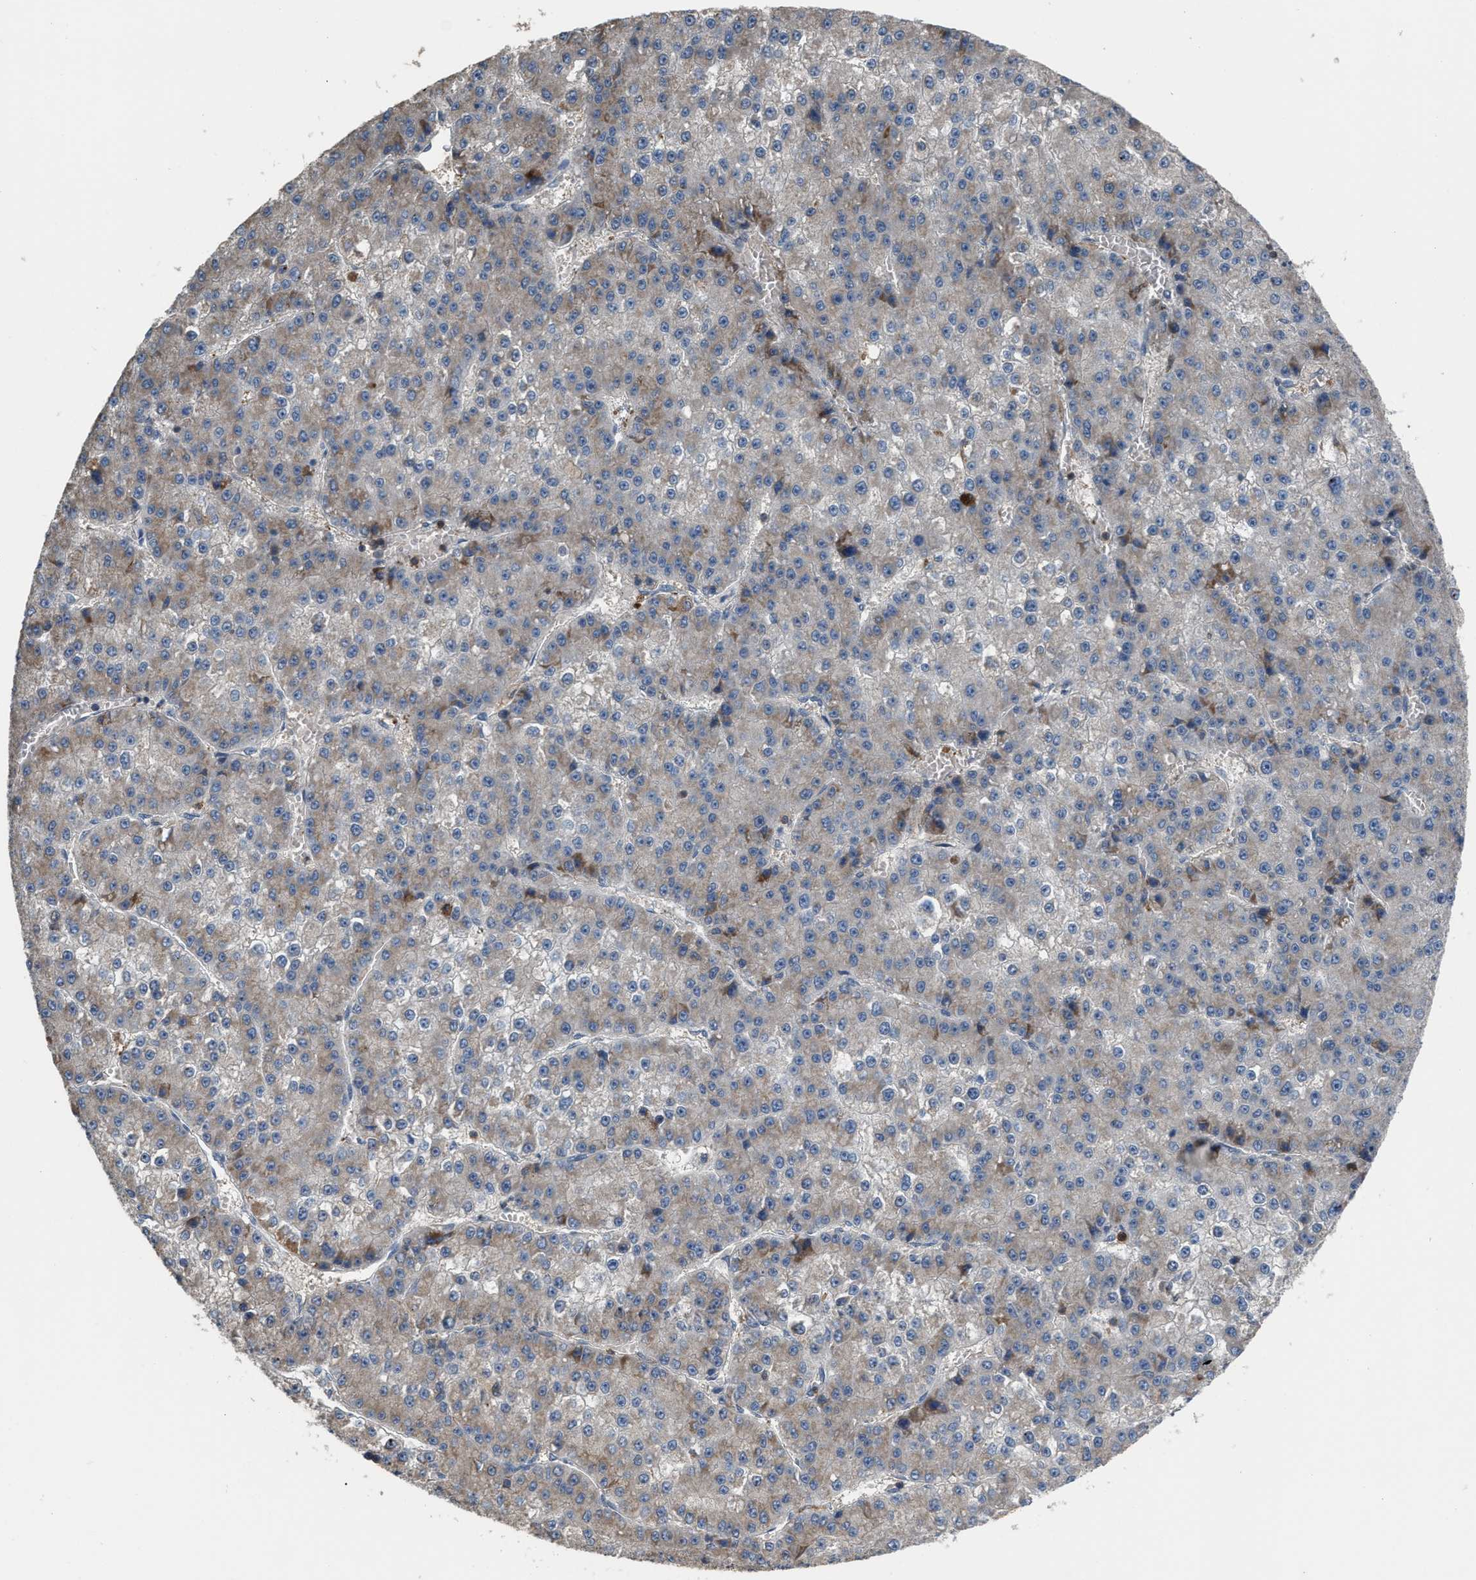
{"staining": {"intensity": "negative", "quantity": "none", "location": "none"}, "tissue": "liver cancer", "cell_type": "Tumor cells", "image_type": "cancer", "snomed": [{"axis": "morphology", "description": "Carcinoma, Hepatocellular, NOS"}, {"axis": "topography", "description": "Liver"}], "caption": "This is an immunohistochemistry image of liver cancer (hepatocellular carcinoma). There is no staining in tumor cells.", "gene": "MTPN", "patient": {"sex": "female", "age": 73}}